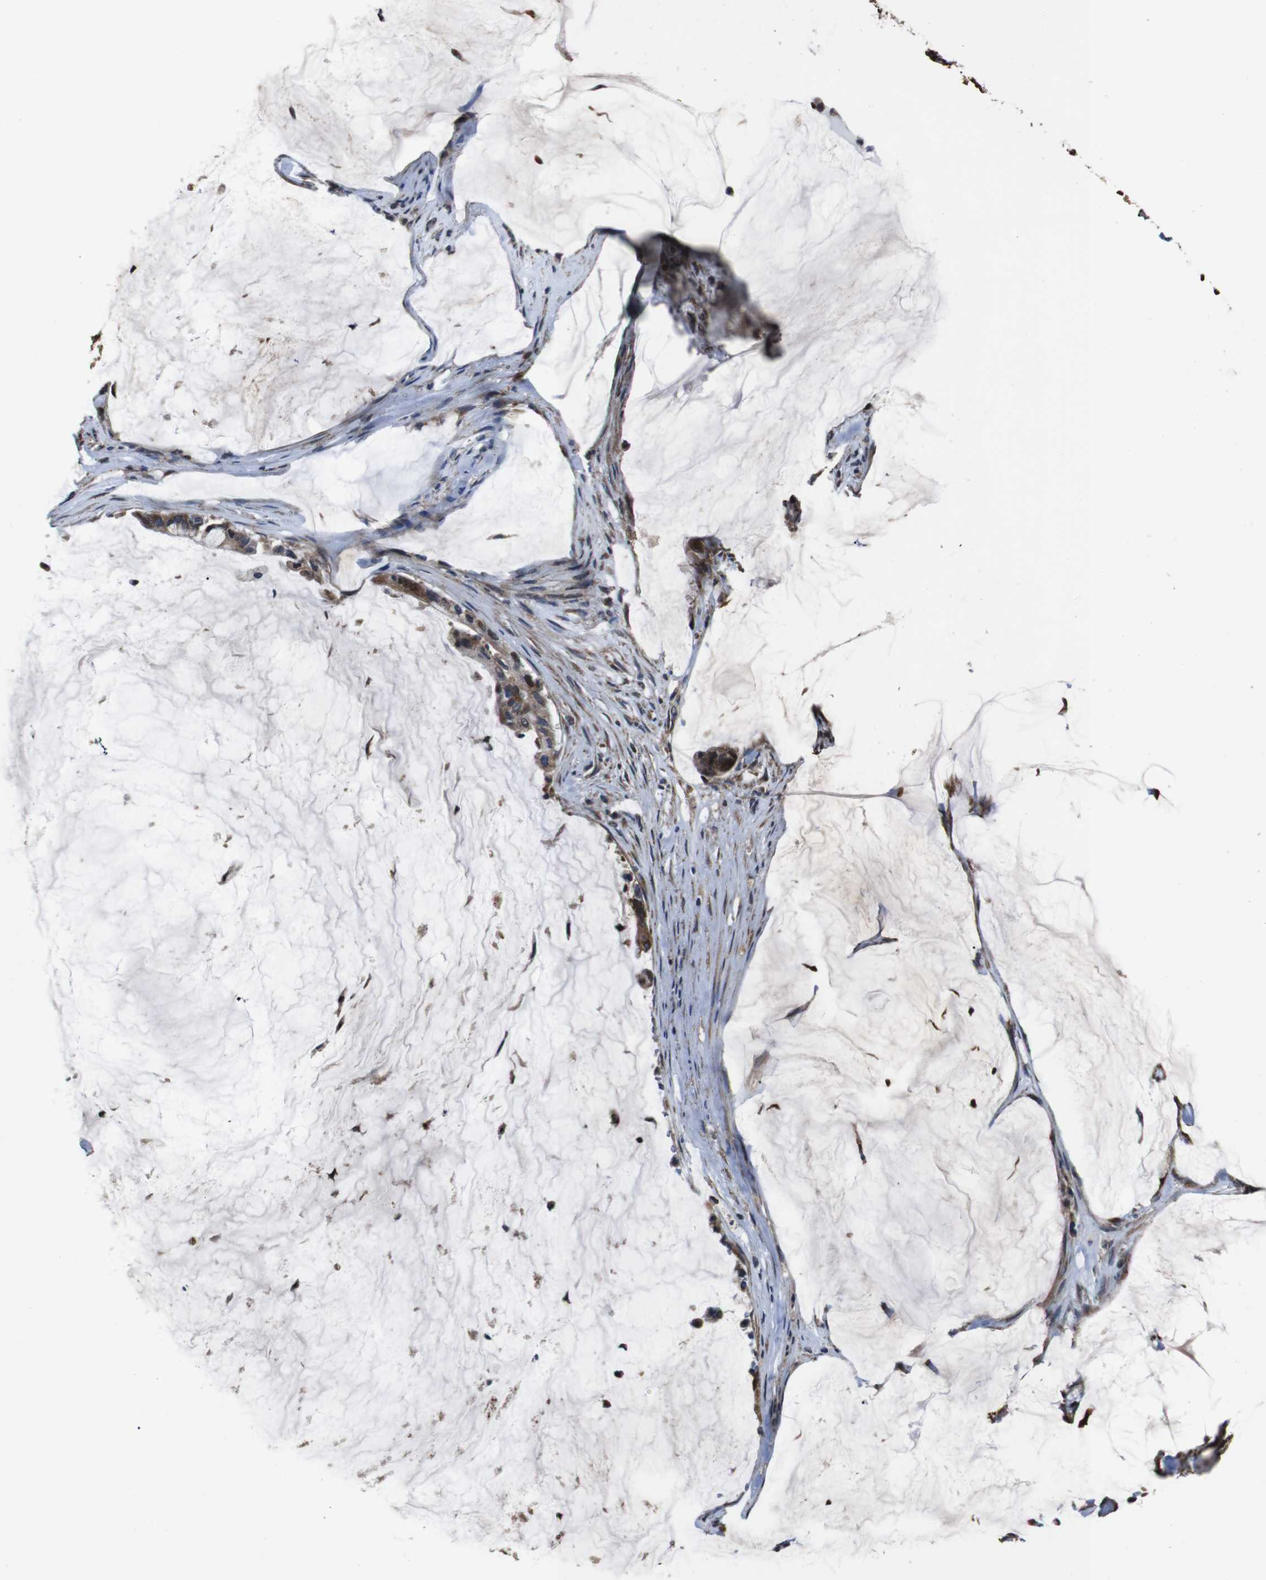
{"staining": {"intensity": "moderate", "quantity": ">75%", "location": "cytoplasmic/membranous"}, "tissue": "pancreatic cancer", "cell_type": "Tumor cells", "image_type": "cancer", "snomed": [{"axis": "morphology", "description": "Adenocarcinoma, NOS"}, {"axis": "topography", "description": "Pancreas"}], "caption": "Human pancreatic adenocarcinoma stained for a protein (brown) displays moderate cytoplasmic/membranous positive positivity in about >75% of tumor cells.", "gene": "SNN", "patient": {"sex": "male", "age": 41}}